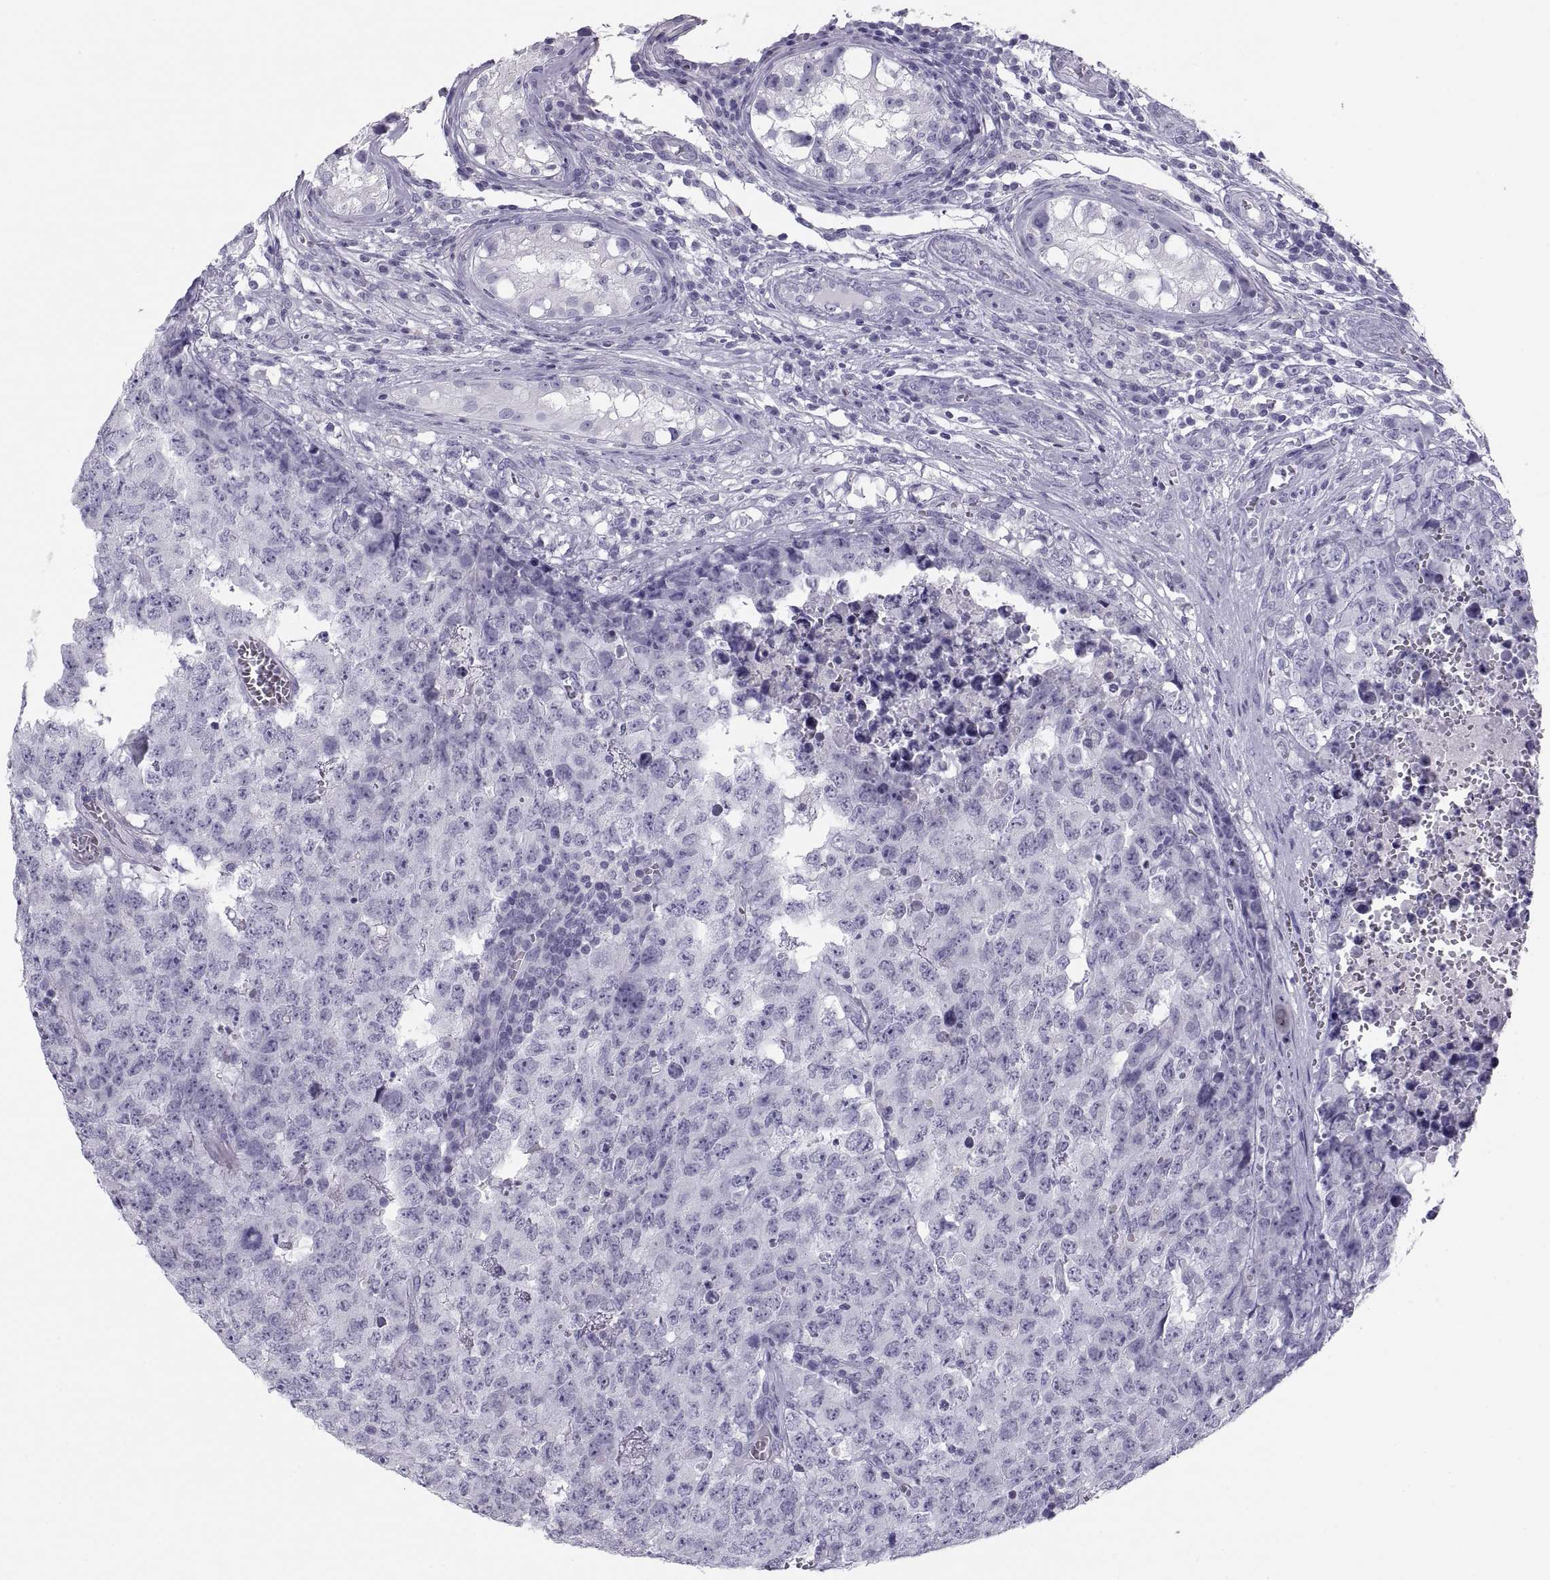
{"staining": {"intensity": "negative", "quantity": "none", "location": "none"}, "tissue": "testis cancer", "cell_type": "Tumor cells", "image_type": "cancer", "snomed": [{"axis": "morphology", "description": "Carcinoma, Embryonal, NOS"}, {"axis": "topography", "description": "Testis"}], "caption": "An image of embryonal carcinoma (testis) stained for a protein reveals no brown staining in tumor cells.", "gene": "PAX2", "patient": {"sex": "male", "age": 23}}